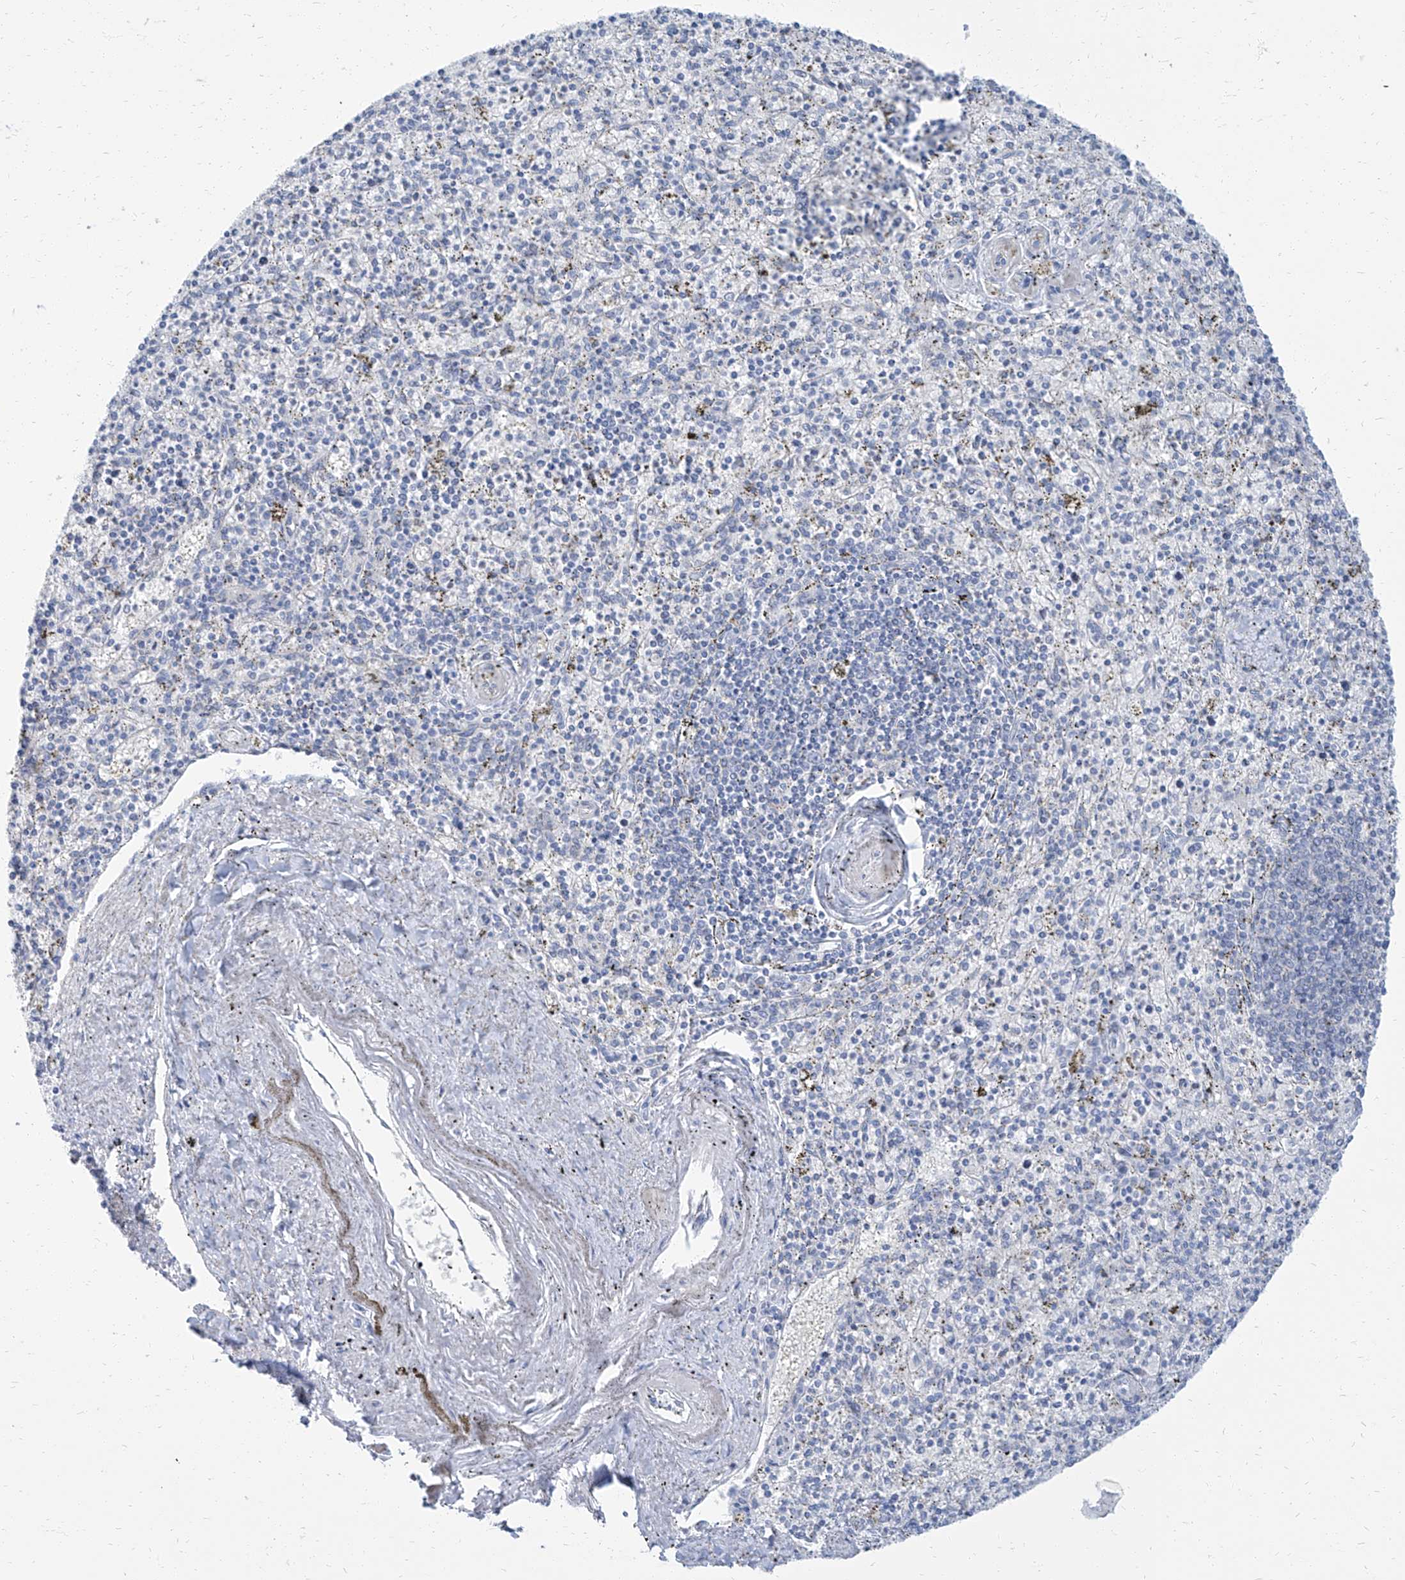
{"staining": {"intensity": "negative", "quantity": "none", "location": "none"}, "tissue": "spleen", "cell_type": "Cells in red pulp", "image_type": "normal", "snomed": [{"axis": "morphology", "description": "Normal tissue, NOS"}, {"axis": "topography", "description": "Spleen"}], "caption": "High magnification brightfield microscopy of benign spleen stained with DAB (3,3'-diaminobenzidine) (brown) and counterstained with hematoxylin (blue): cells in red pulp show no significant expression.", "gene": "TXLNB", "patient": {"sex": "male", "age": 72}}